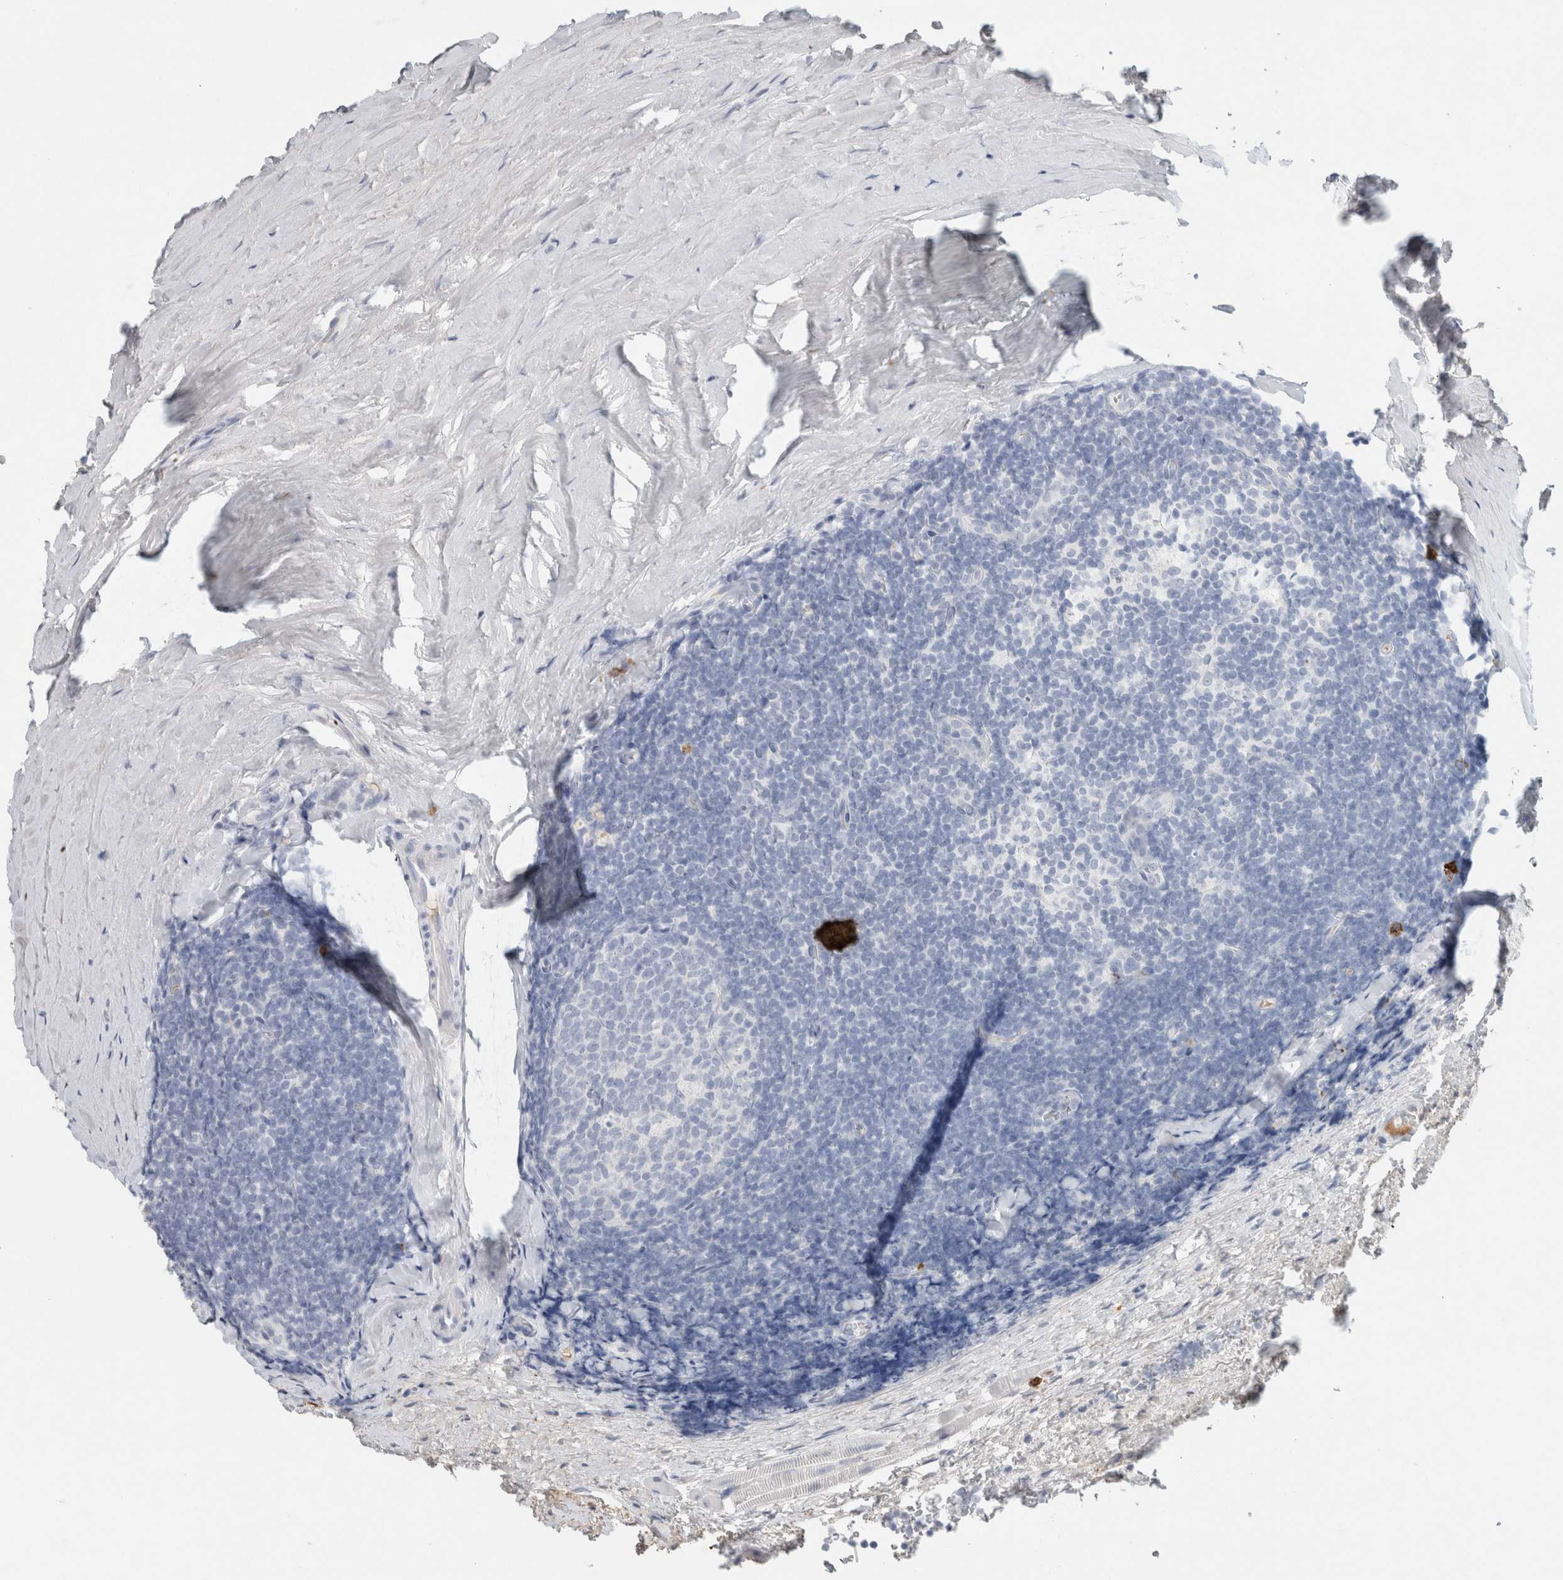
{"staining": {"intensity": "negative", "quantity": "none", "location": "none"}, "tissue": "tonsil", "cell_type": "Germinal center cells", "image_type": "normal", "snomed": [{"axis": "morphology", "description": "Normal tissue, NOS"}, {"axis": "topography", "description": "Tonsil"}], "caption": "DAB immunohistochemical staining of benign tonsil exhibits no significant positivity in germinal center cells.", "gene": "IL6", "patient": {"sex": "male", "age": 37}}